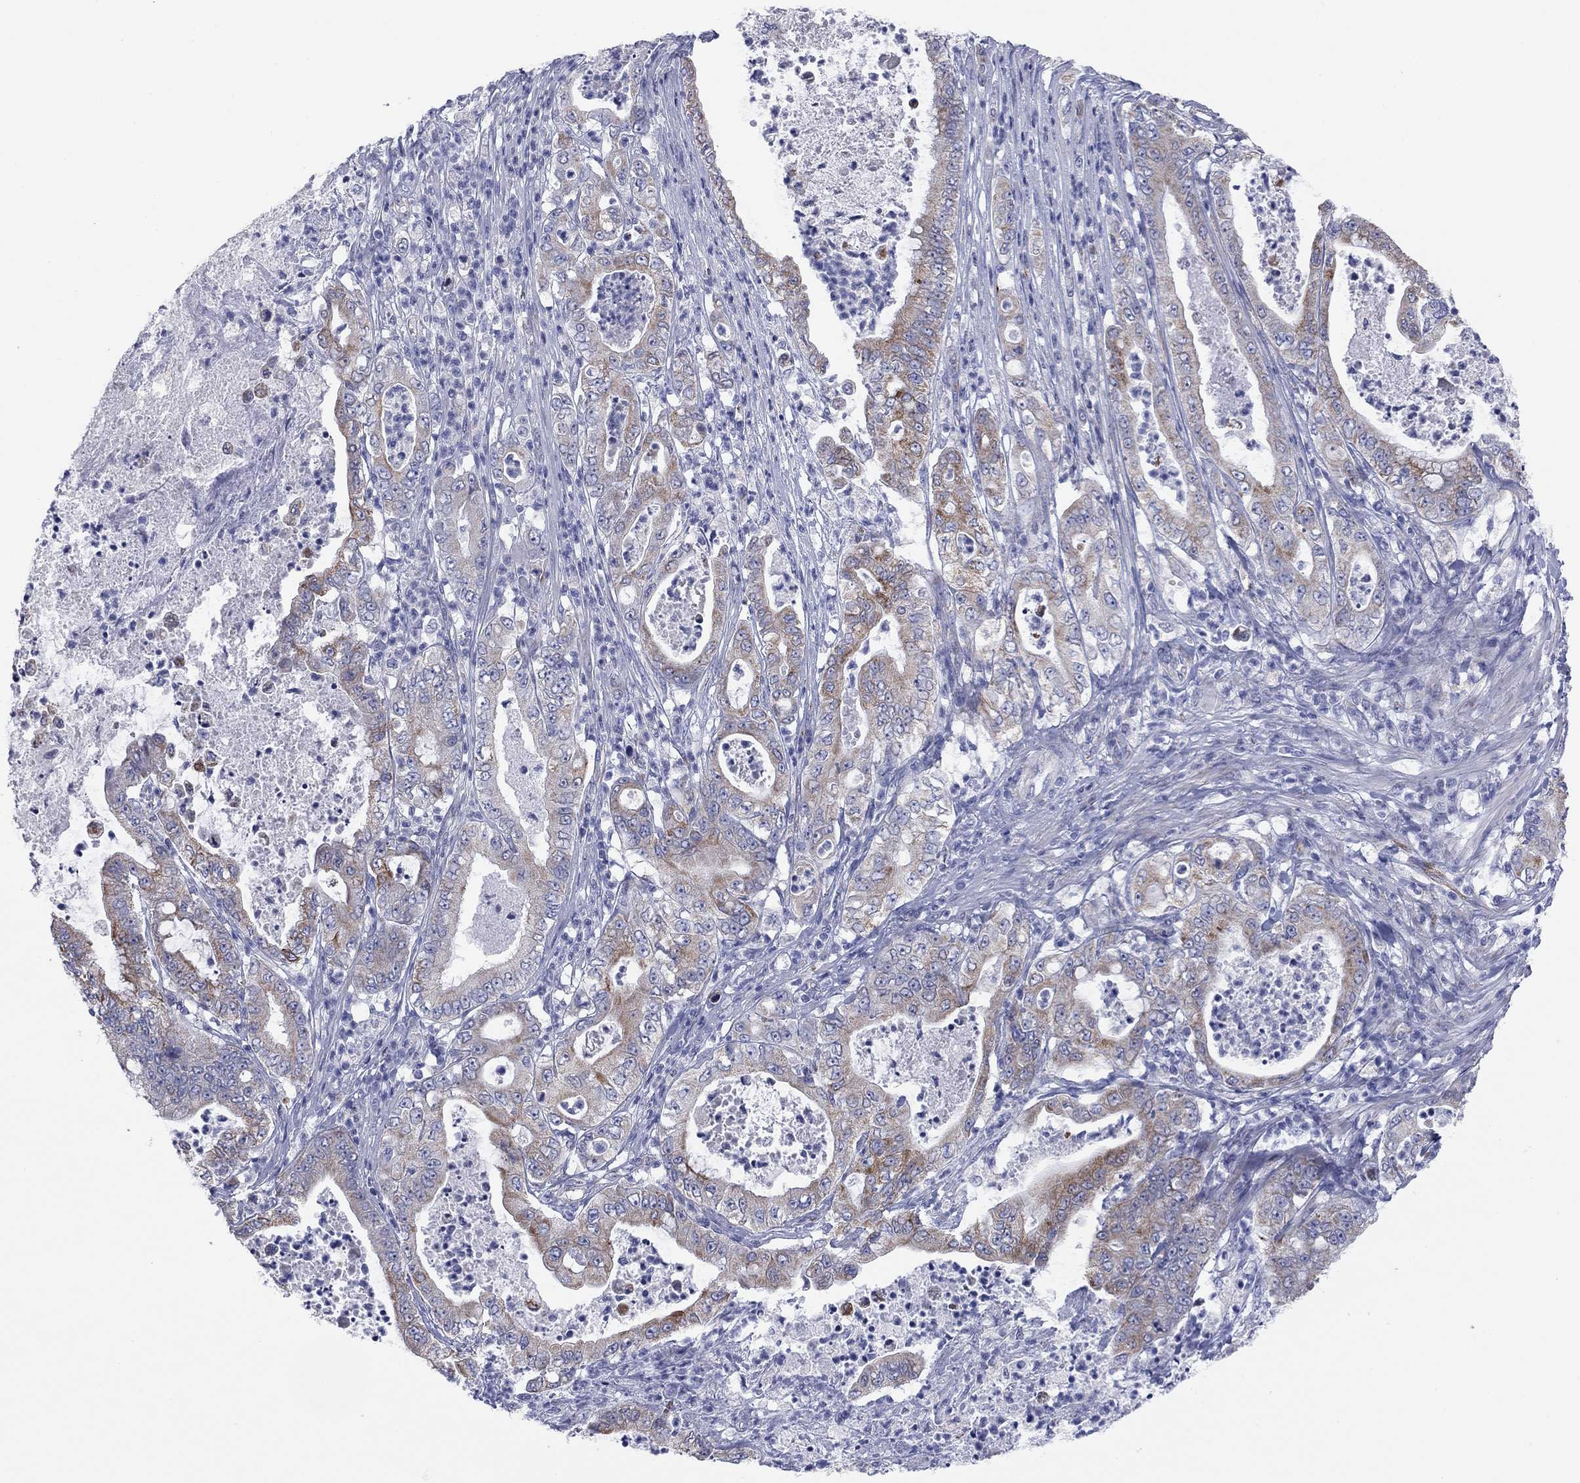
{"staining": {"intensity": "strong", "quantity": "<25%", "location": "cytoplasmic/membranous"}, "tissue": "pancreatic cancer", "cell_type": "Tumor cells", "image_type": "cancer", "snomed": [{"axis": "morphology", "description": "Adenocarcinoma, NOS"}, {"axis": "topography", "description": "Pancreas"}], "caption": "Human pancreatic cancer stained with a protein marker shows strong staining in tumor cells.", "gene": "MGST3", "patient": {"sex": "male", "age": 71}}